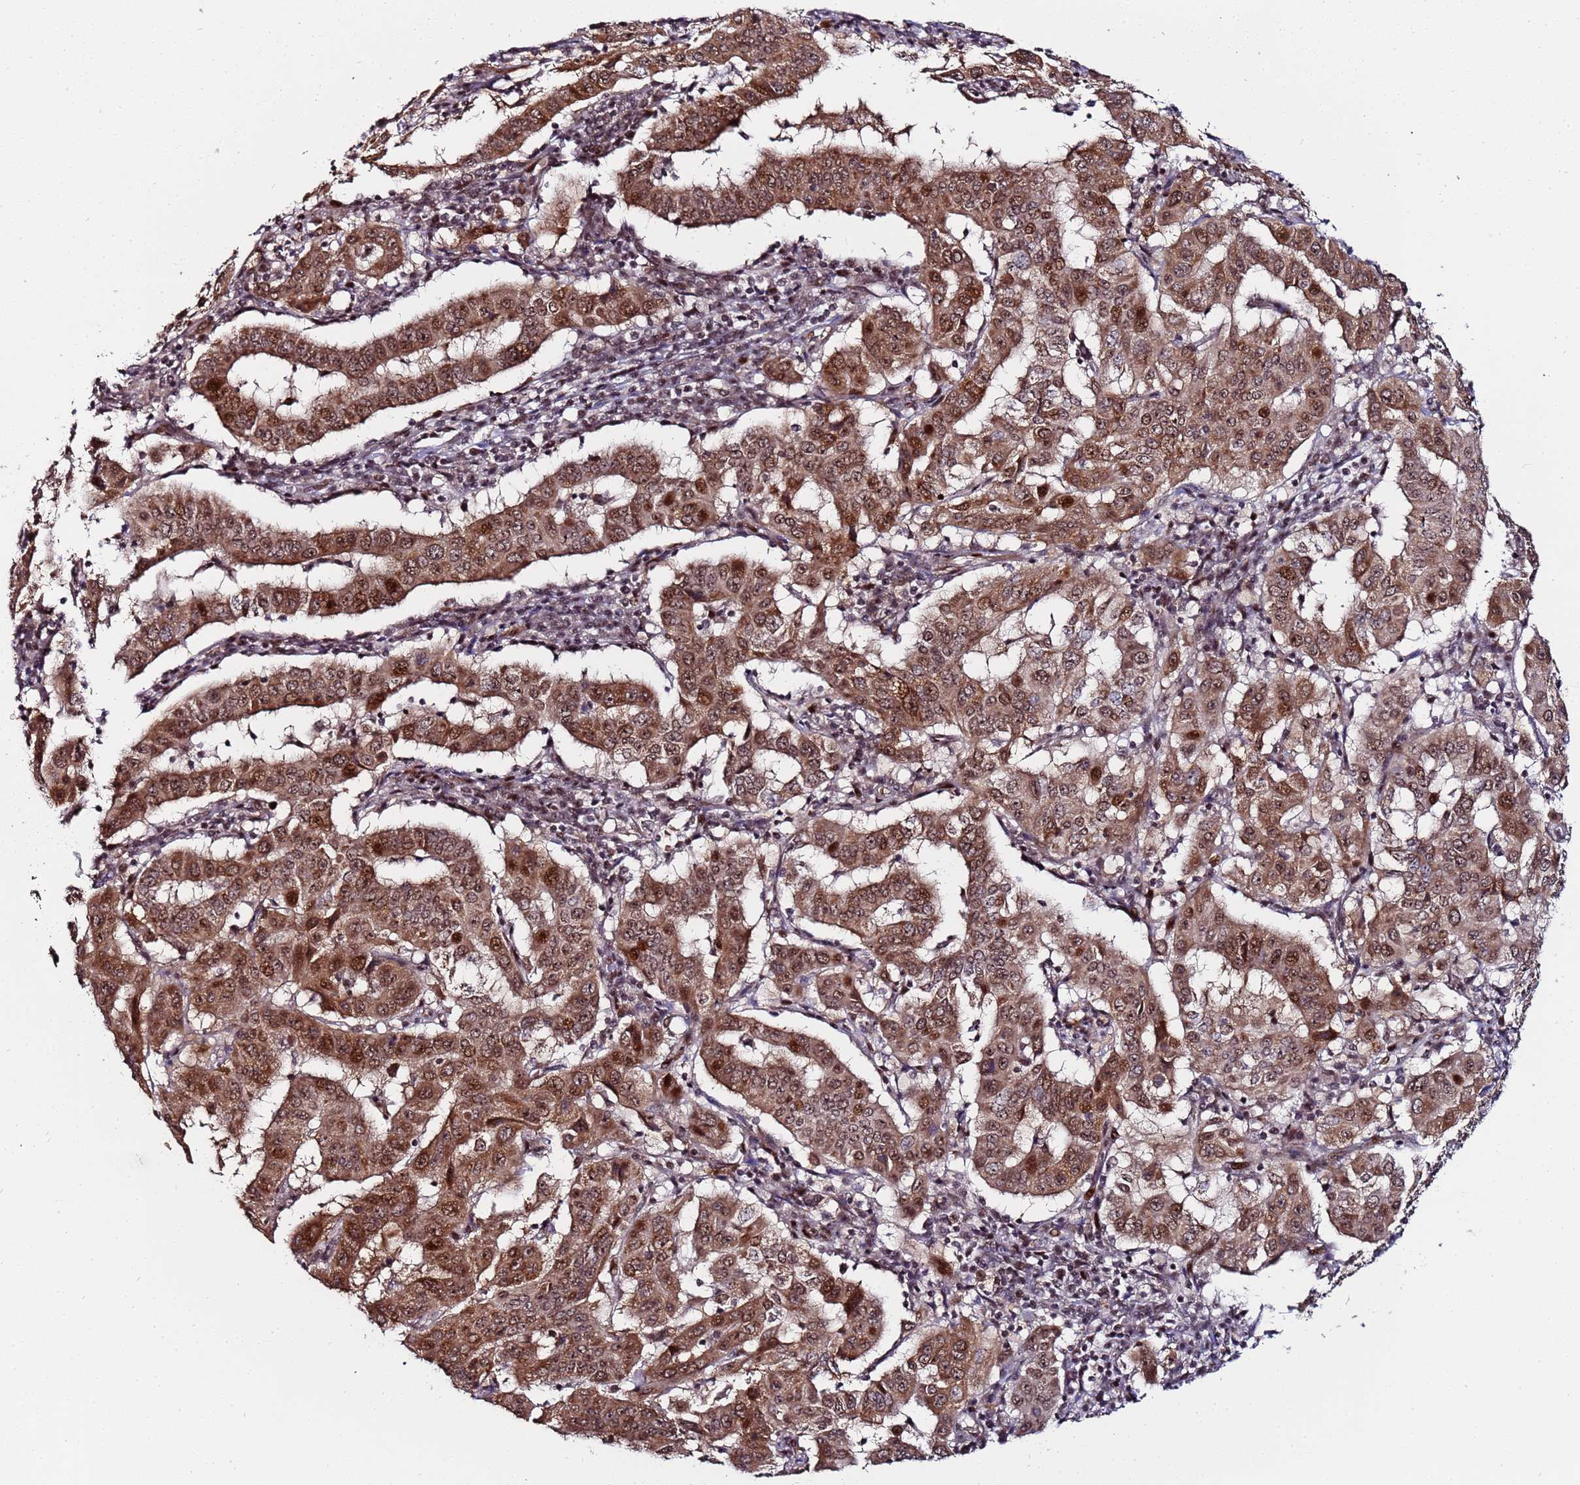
{"staining": {"intensity": "moderate", "quantity": ">75%", "location": "cytoplasmic/membranous,nuclear"}, "tissue": "pancreatic cancer", "cell_type": "Tumor cells", "image_type": "cancer", "snomed": [{"axis": "morphology", "description": "Adenocarcinoma, NOS"}, {"axis": "topography", "description": "Pancreas"}], "caption": "Pancreatic cancer tissue exhibits moderate cytoplasmic/membranous and nuclear expression in about >75% of tumor cells, visualized by immunohistochemistry.", "gene": "PPM1H", "patient": {"sex": "male", "age": 63}}